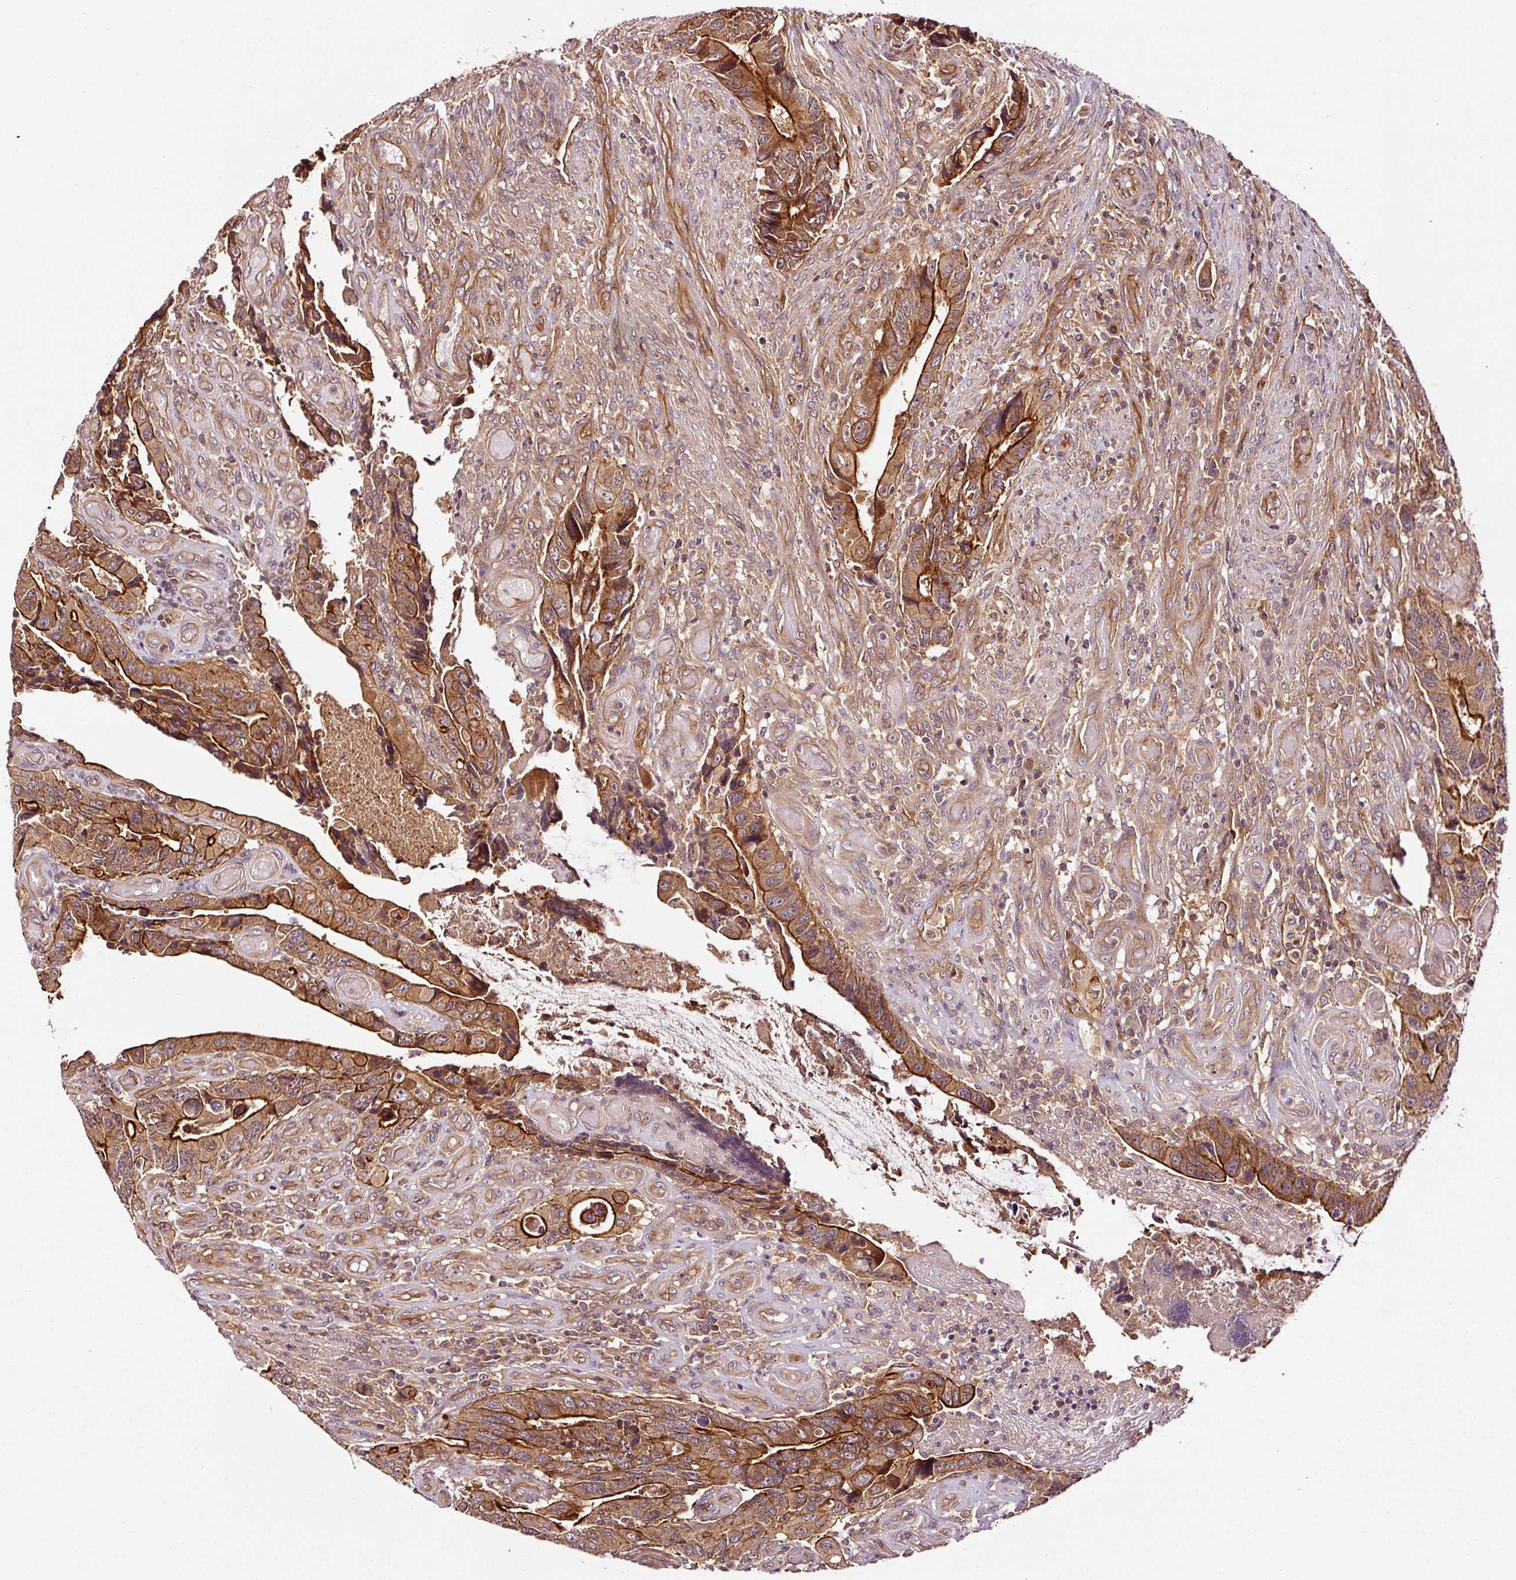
{"staining": {"intensity": "strong", "quantity": ">75%", "location": "cytoplasmic/membranous"}, "tissue": "colorectal cancer", "cell_type": "Tumor cells", "image_type": "cancer", "snomed": [{"axis": "morphology", "description": "Adenocarcinoma, NOS"}, {"axis": "topography", "description": "Colon"}], "caption": "Immunohistochemistry (IHC) histopathology image of neoplastic tissue: human adenocarcinoma (colorectal) stained using immunohistochemistry exhibits high levels of strong protein expression localized specifically in the cytoplasmic/membranous of tumor cells, appearing as a cytoplasmic/membranous brown color.", "gene": "METAP1", "patient": {"sex": "male", "age": 87}}